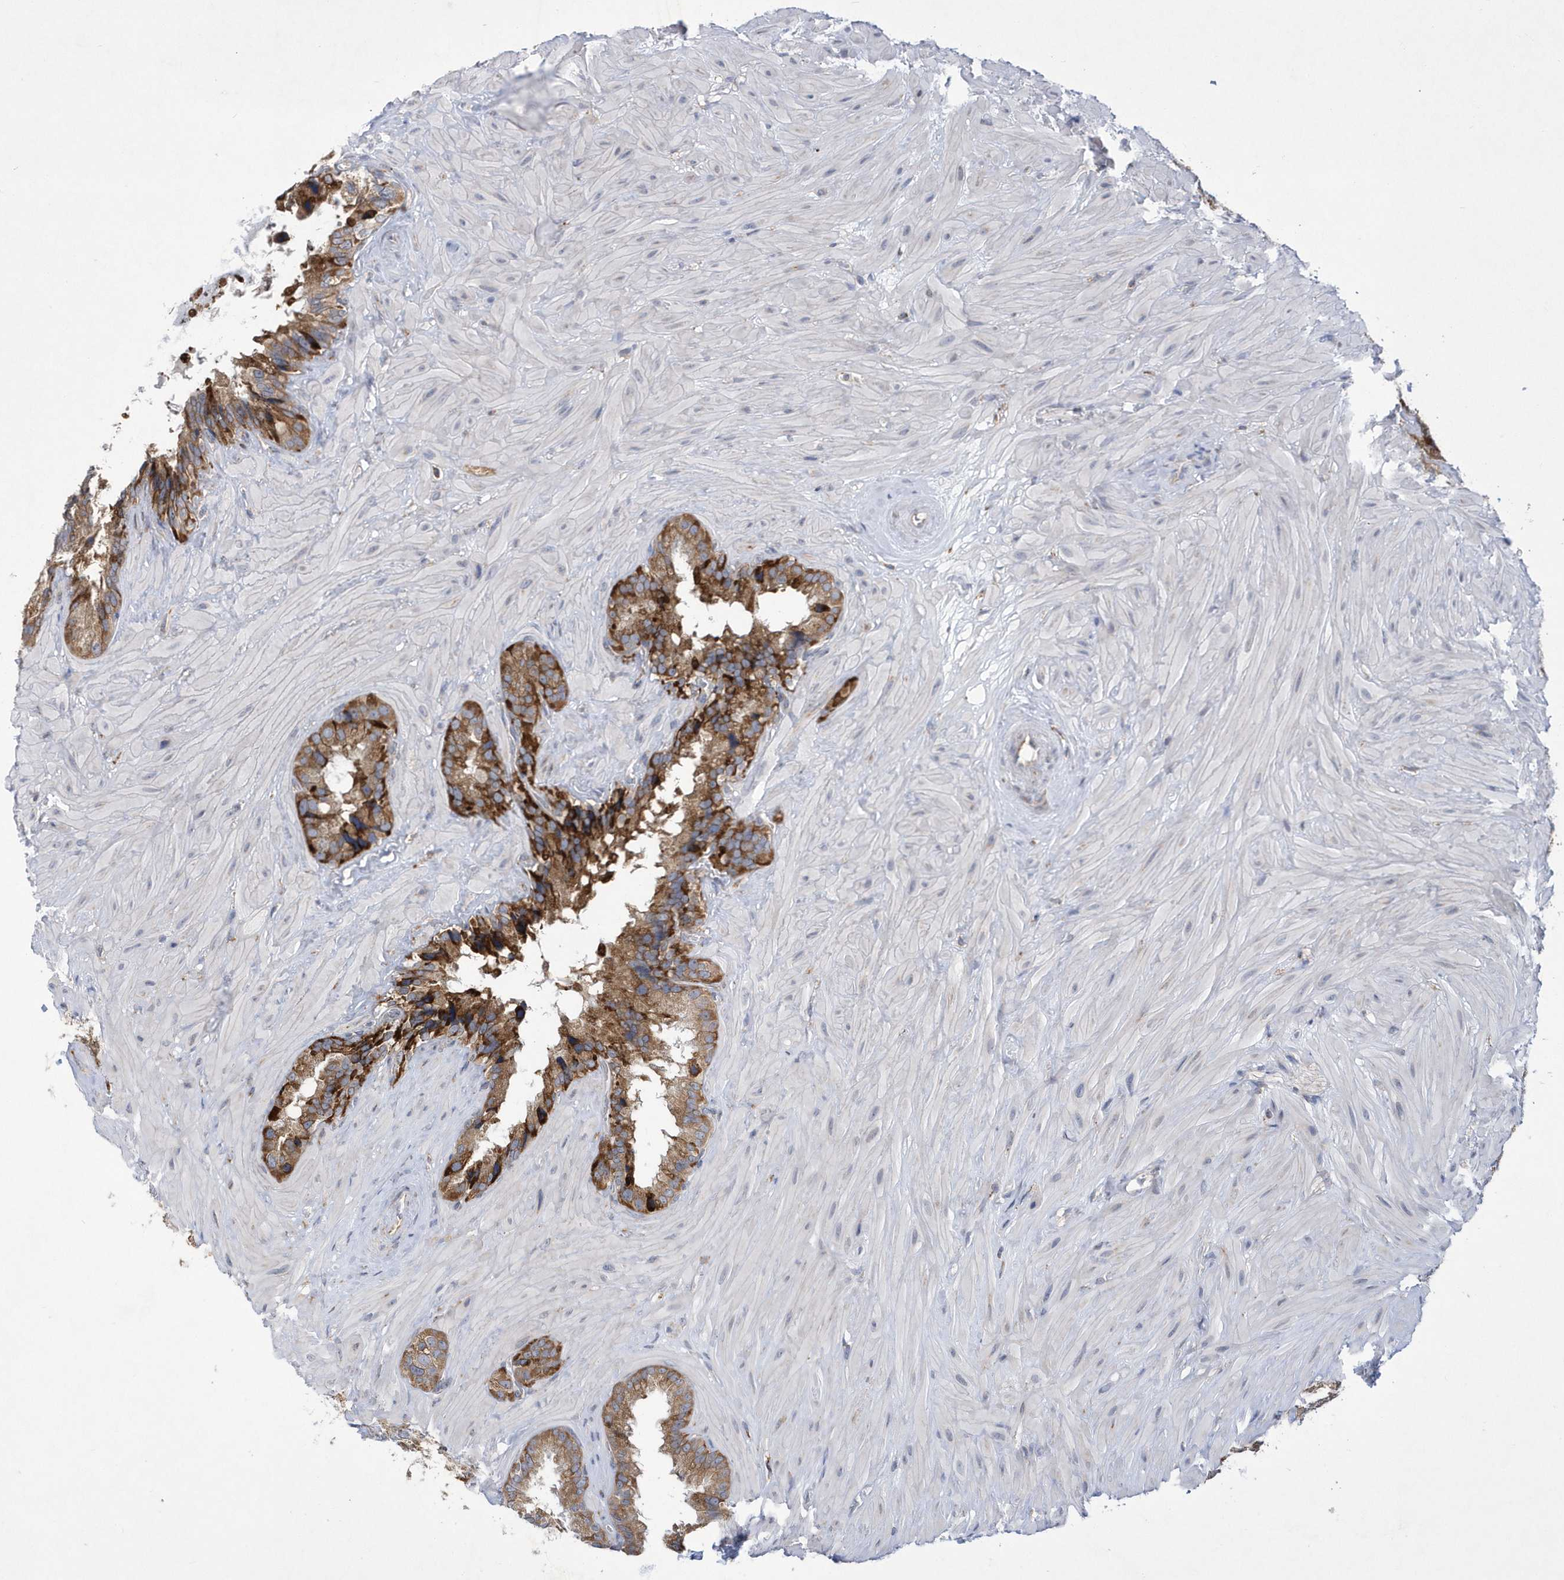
{"staining": {"intensity": "strong", "quantity": ">75%", "location": "cytoplasmic/membranous"}, "tissue": "seminal vesicle", "cell_type": "Glandular cells", "image_type": "normal", "snomed": [{"axis": "morphology", "description": "Normal tissue, NOS"}, {"axis": "topography", "description": "Prostate"}, {"axis": "topography", "description": "Seminal veicle"}], "caption": "IHC image of unremarkable seminal vesicle stained for a protein (brown), which exhibits high levels of strong cytoplasmic/membranous staining in about >75% of glandular cells.", "gene": "MED31", "patient": {"sex": "male", "age": 68}}